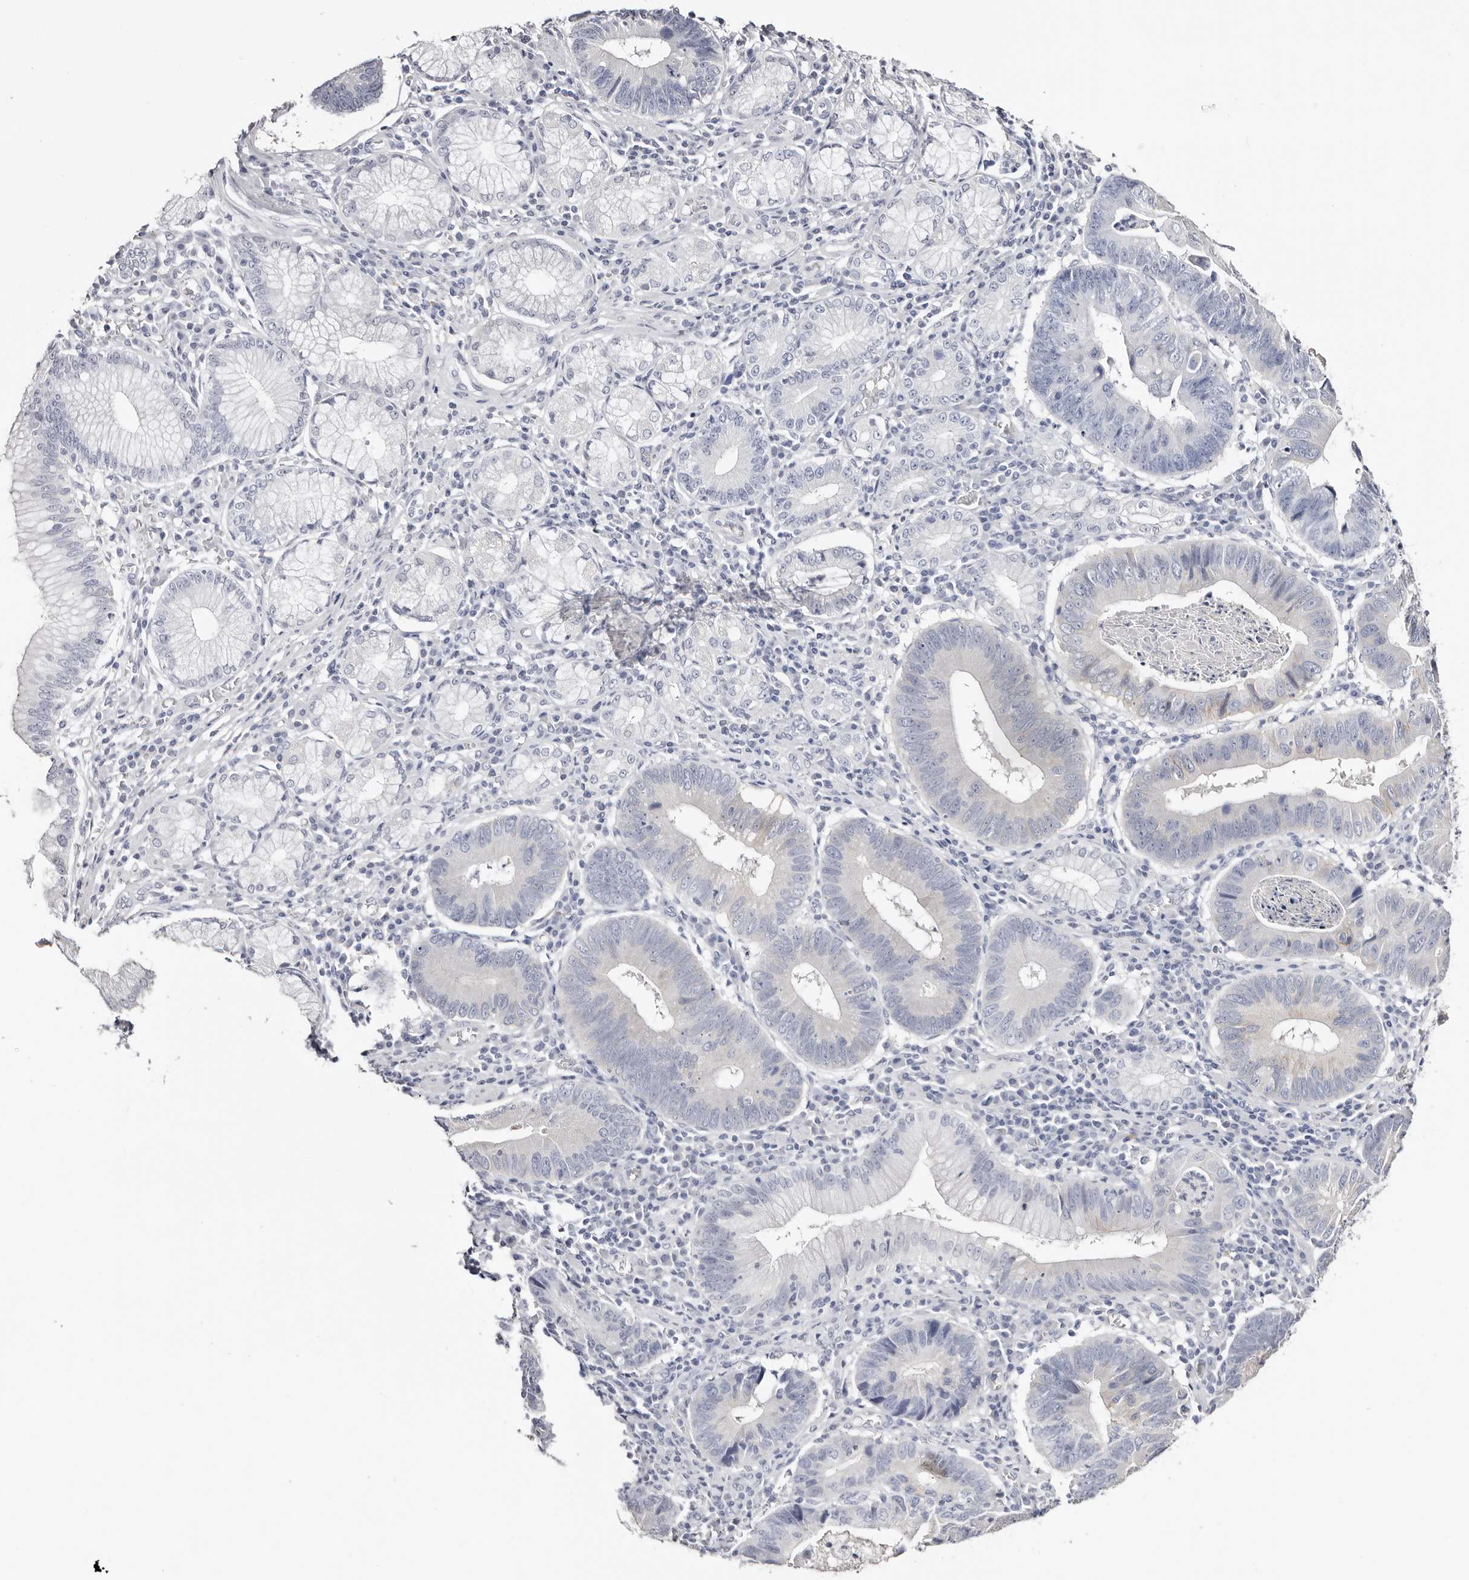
{"staining": {"intensity": "negative", "quantity": "none", "location": "none"}, "tissue": "stomach cancer", "cell_type": "Tumor cells", "image_type": "cancer", "snomed": [{"axis": "morphology", "description": "Adenocarcinoma, NOS"}, {"axis": "topography", "description": "Stomach"}], "caption": "Immunohistochemical staining of stomach cancer exhibits no significant expression in tumor cells.", "gene": "AKNAD1", "patient": {"sex": "male", "age": 59}}